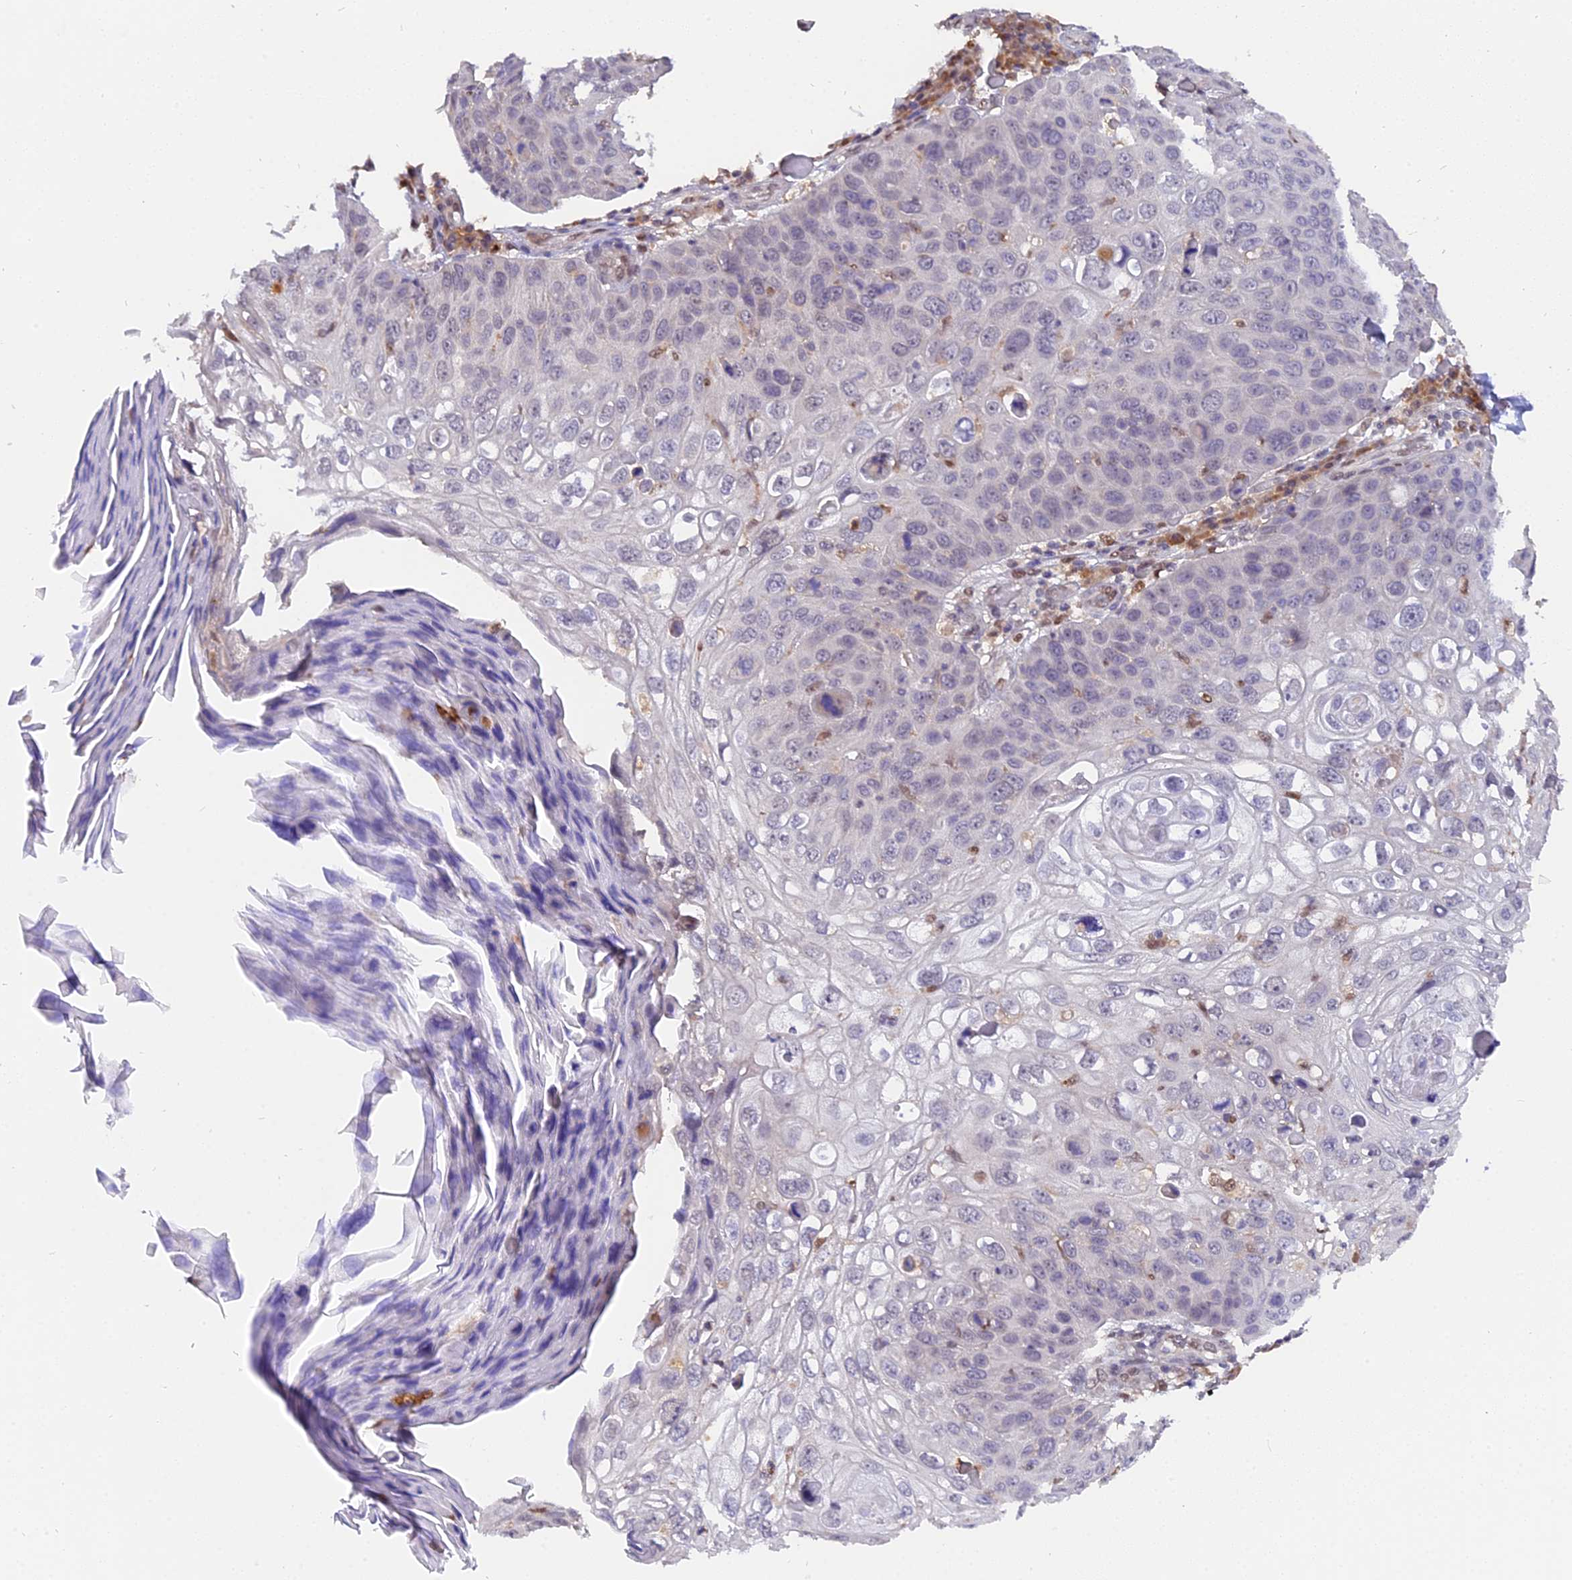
{"staining": {"intensity": "negative", "quantity": "none", "location": "none"}, "tissue": "skin cancer", "cell_type": "Tumor cells", "image_type": "cancer", "snomed": [{"axis": "morphology", "description": "Squamous cell carcinoma, NOS"}, {"axis": "topography", "description": "Skin"}], "caption": "IHC photomicrograph of neoplastic tissue: skin squamous cell carcinoma stained with DAB shows no significant protein expression in tumor cells.", "gene": "FAM118B", "patient": {"sex": "female", "age": 90}}